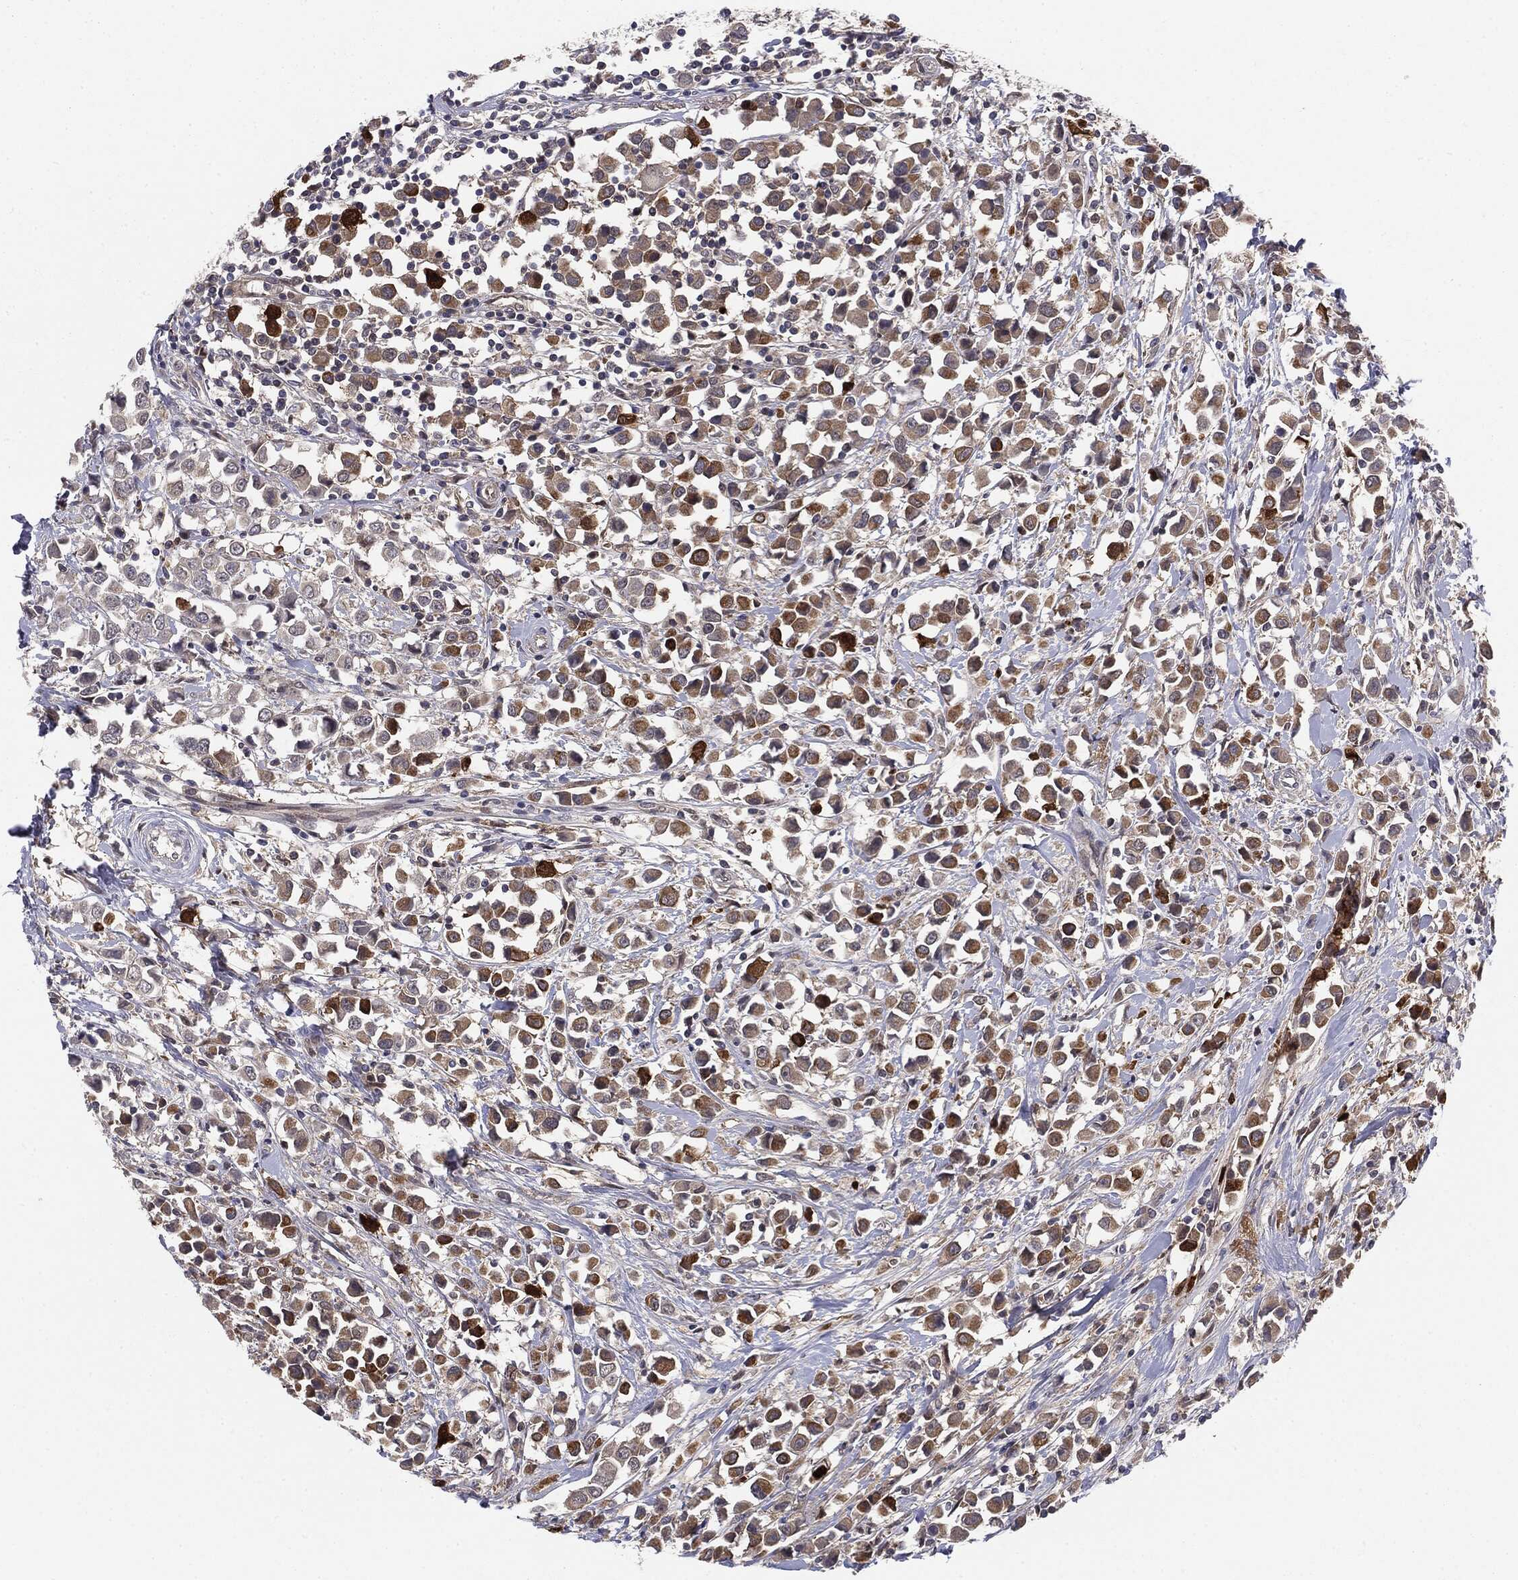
{"staining": {"intensity": "moderate", "quantity": ">75%", "location": "cytoplasmic/membranous"}, "tissue": "breast cancer", "cell_type": "Tumor cells", "image_type": "cancer", "snomed": [{"axis": "morphology", "description": "Duct carcinoma"}, {"axis": "topography", "description": "Breast"}], "caption": "An IHC micrograph of neoplastic tissue is shown. Protein staining in brown shows moderate cytoplasmic/membranous positivity in invasive ductal carcinoma (breast) within tumor cells.", "gene": "KRT7", "patient": {"sex": "female", "age": 61}}